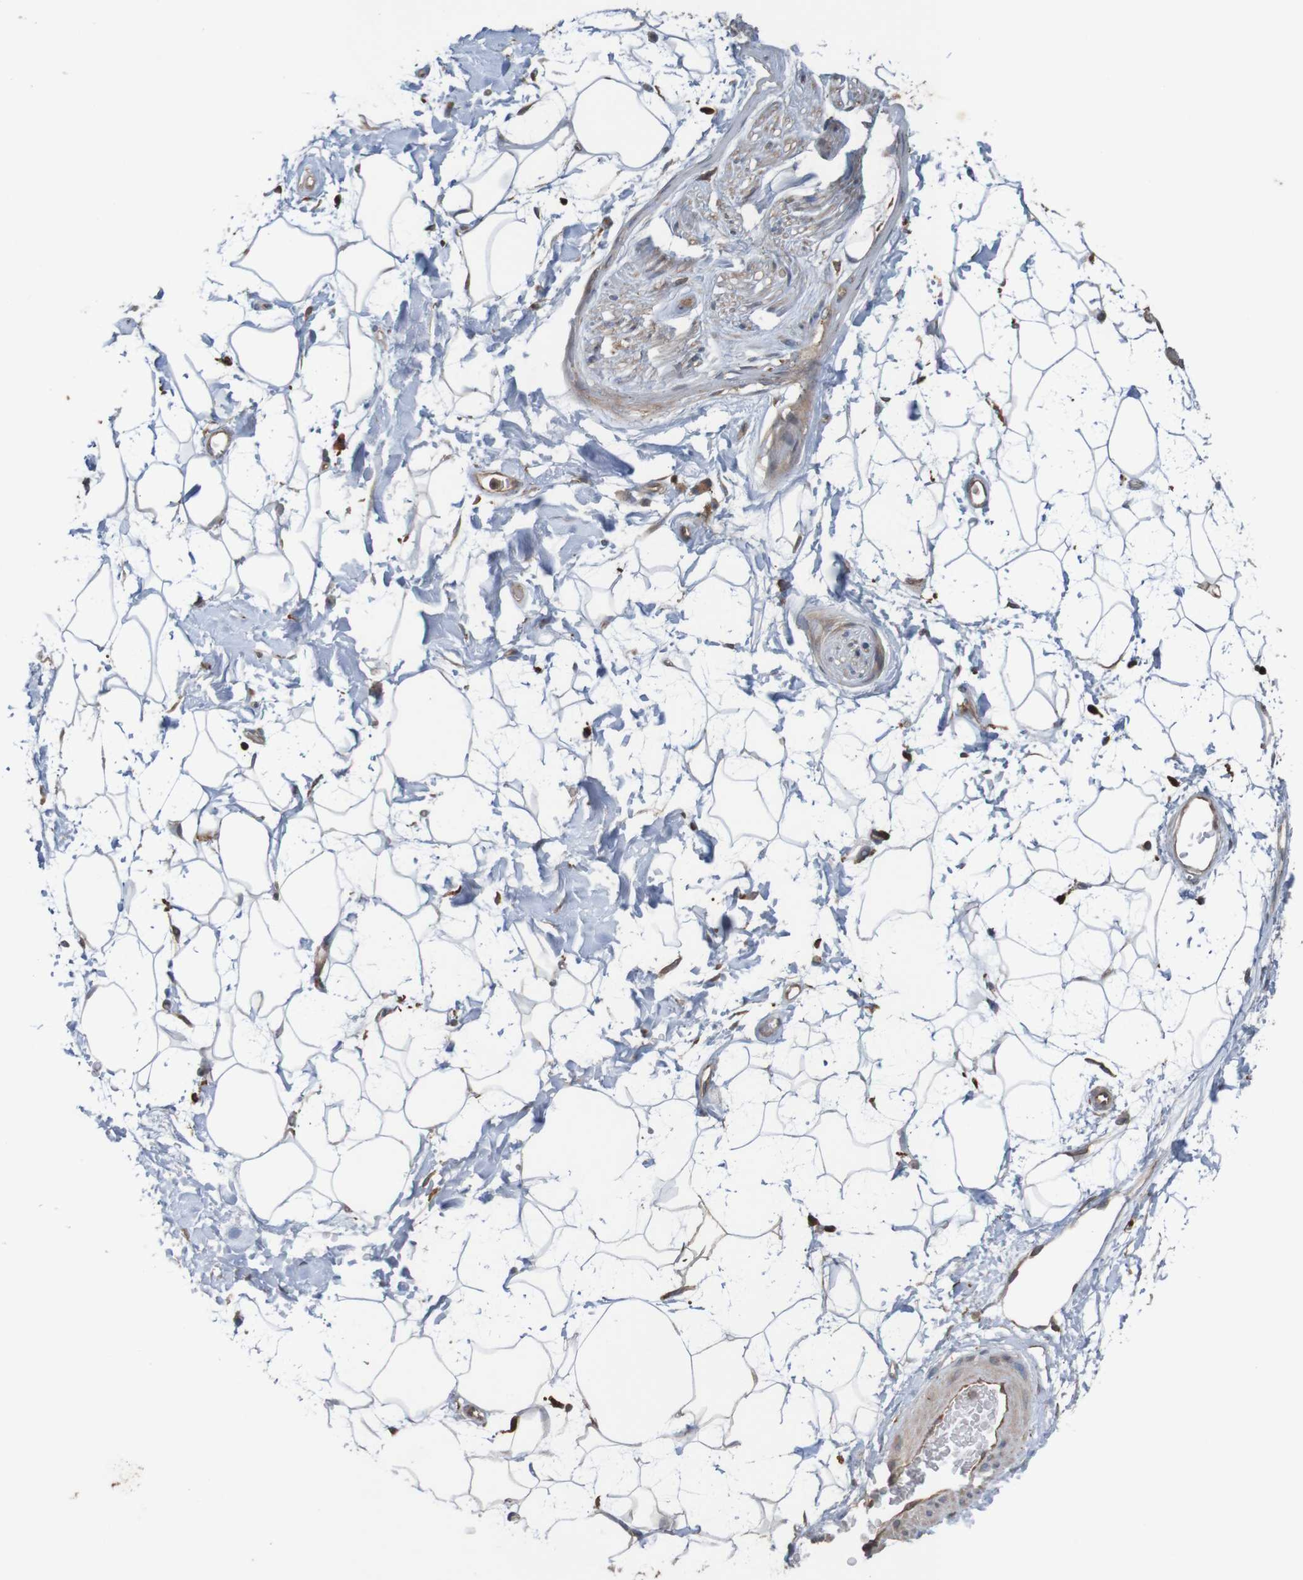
{"staining": {"intensity": "moderate", "quantity": "25%-75%", "location": "cytoplasmic/membranous"}, "tissue": "adipose tissue", "cell_type": "Adipocytes", "image_type": "normal", "snomed": [{"axis": "morphology", "description": "Normal tissue, NOS"}, {"axis": "topography", "description": "Soft tissue"}], "caption": "Adipose tissue was stained to show a protein in brown. There is medium levels of moderate cytoplasmic/membranous staining in about 25%-75% of adipocytes.", "gene": "ARHGEF11", "patient": {"sex": "male", "age": 72}}